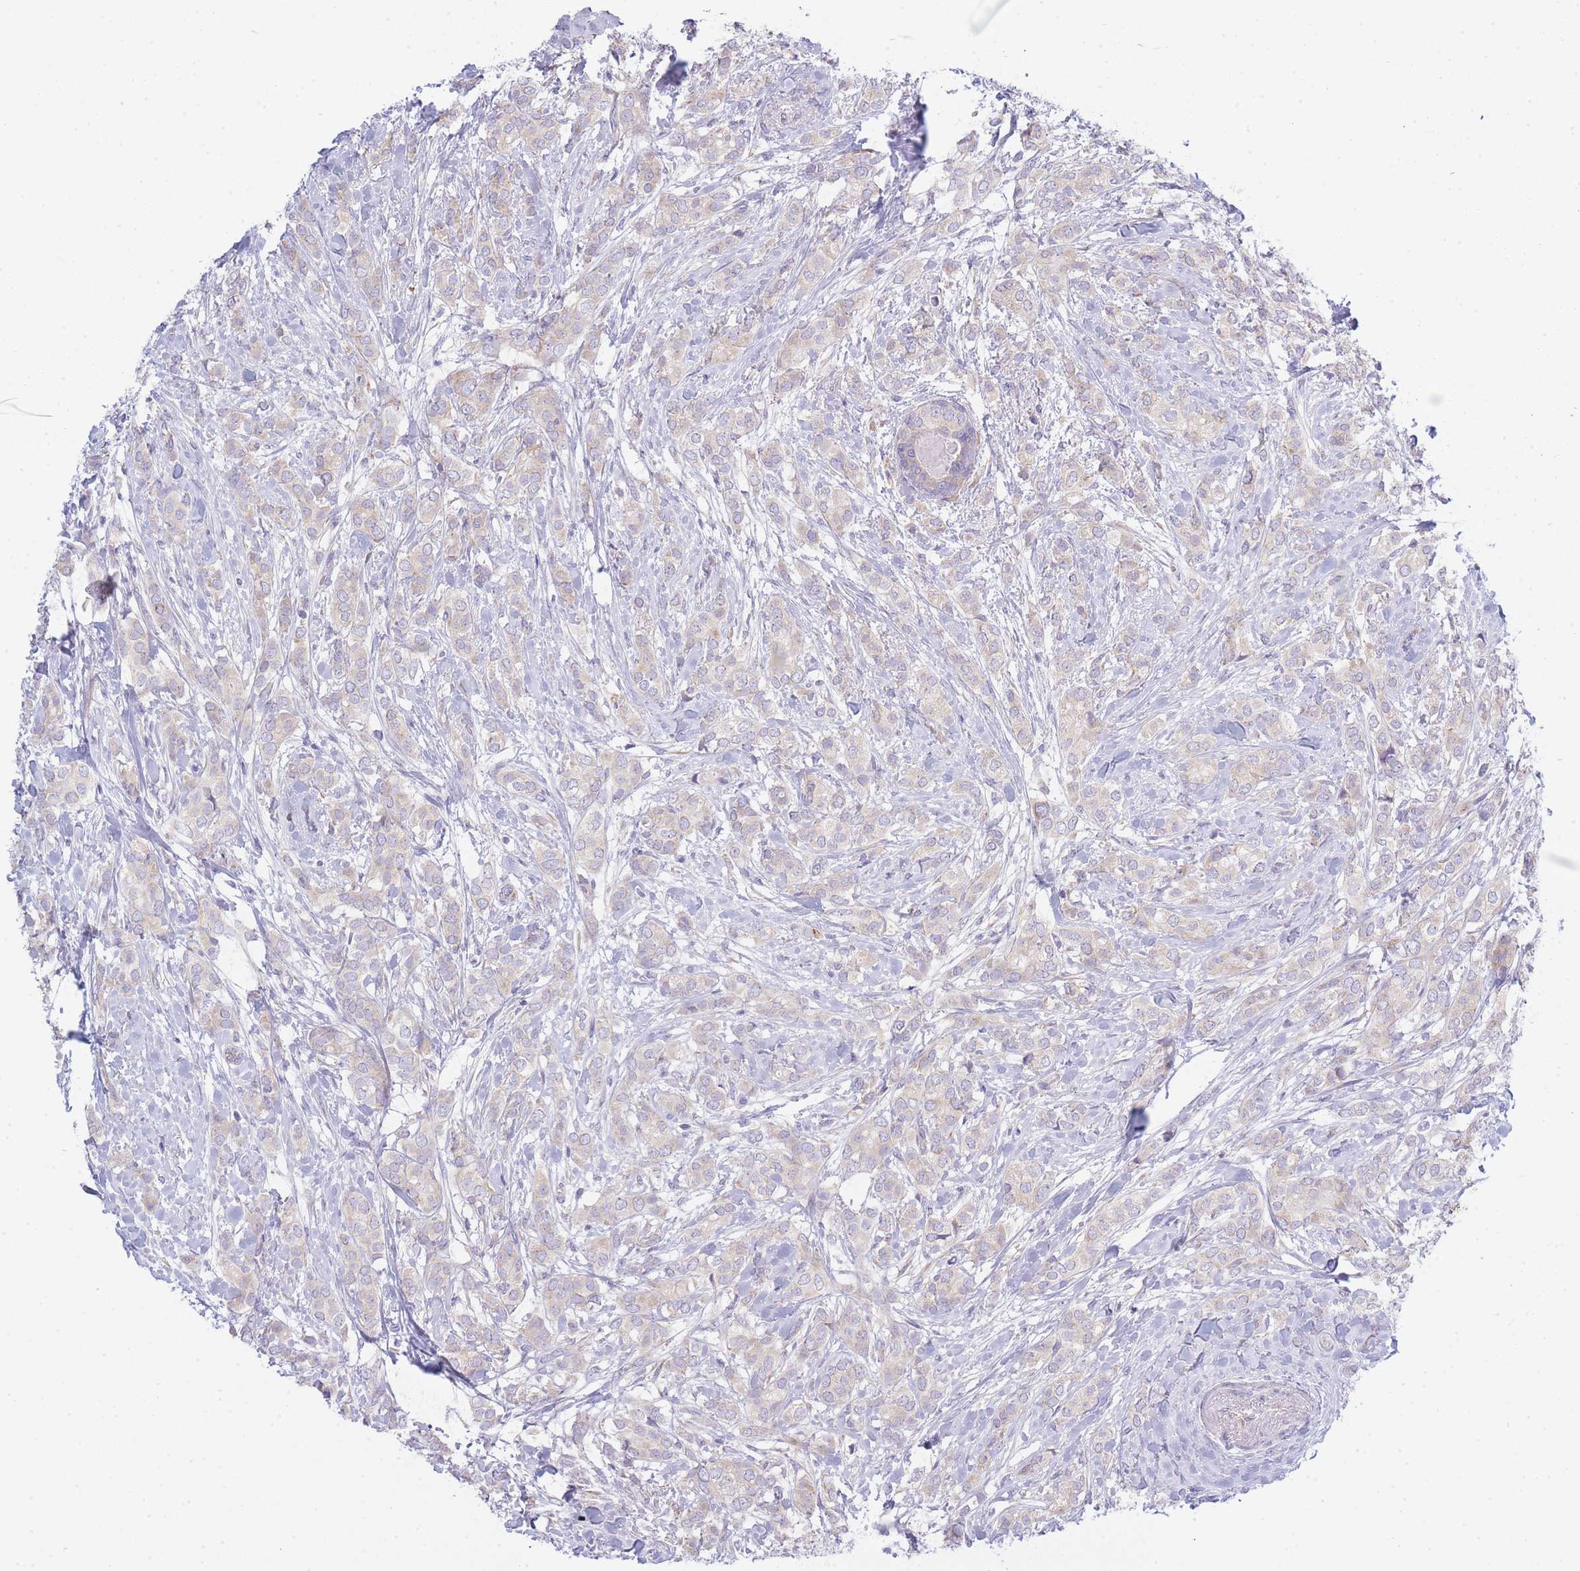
{"staining": {"intensity": "negative", "quantity": "none", "location": "none"}, "tissue": "breast cancer", "cell_type": "Tumor cells", "image_type": "cancer", "snomed": [{"axis": "morphology", "description": "Duct carcinoma"}, {"axis": "topography", "description": "Breast"}], "caption": "The micrograph exhibits no staining of tumor cells in breast invasive ductal carcinoma. The staining was performed using DAB to visualize the protein expression in brown, while the nuclei were stained in blue with hematoxylin (Magnification: 20x).", "gene": "OR5L2", "patient": {"sex": "female", "age": 73}}